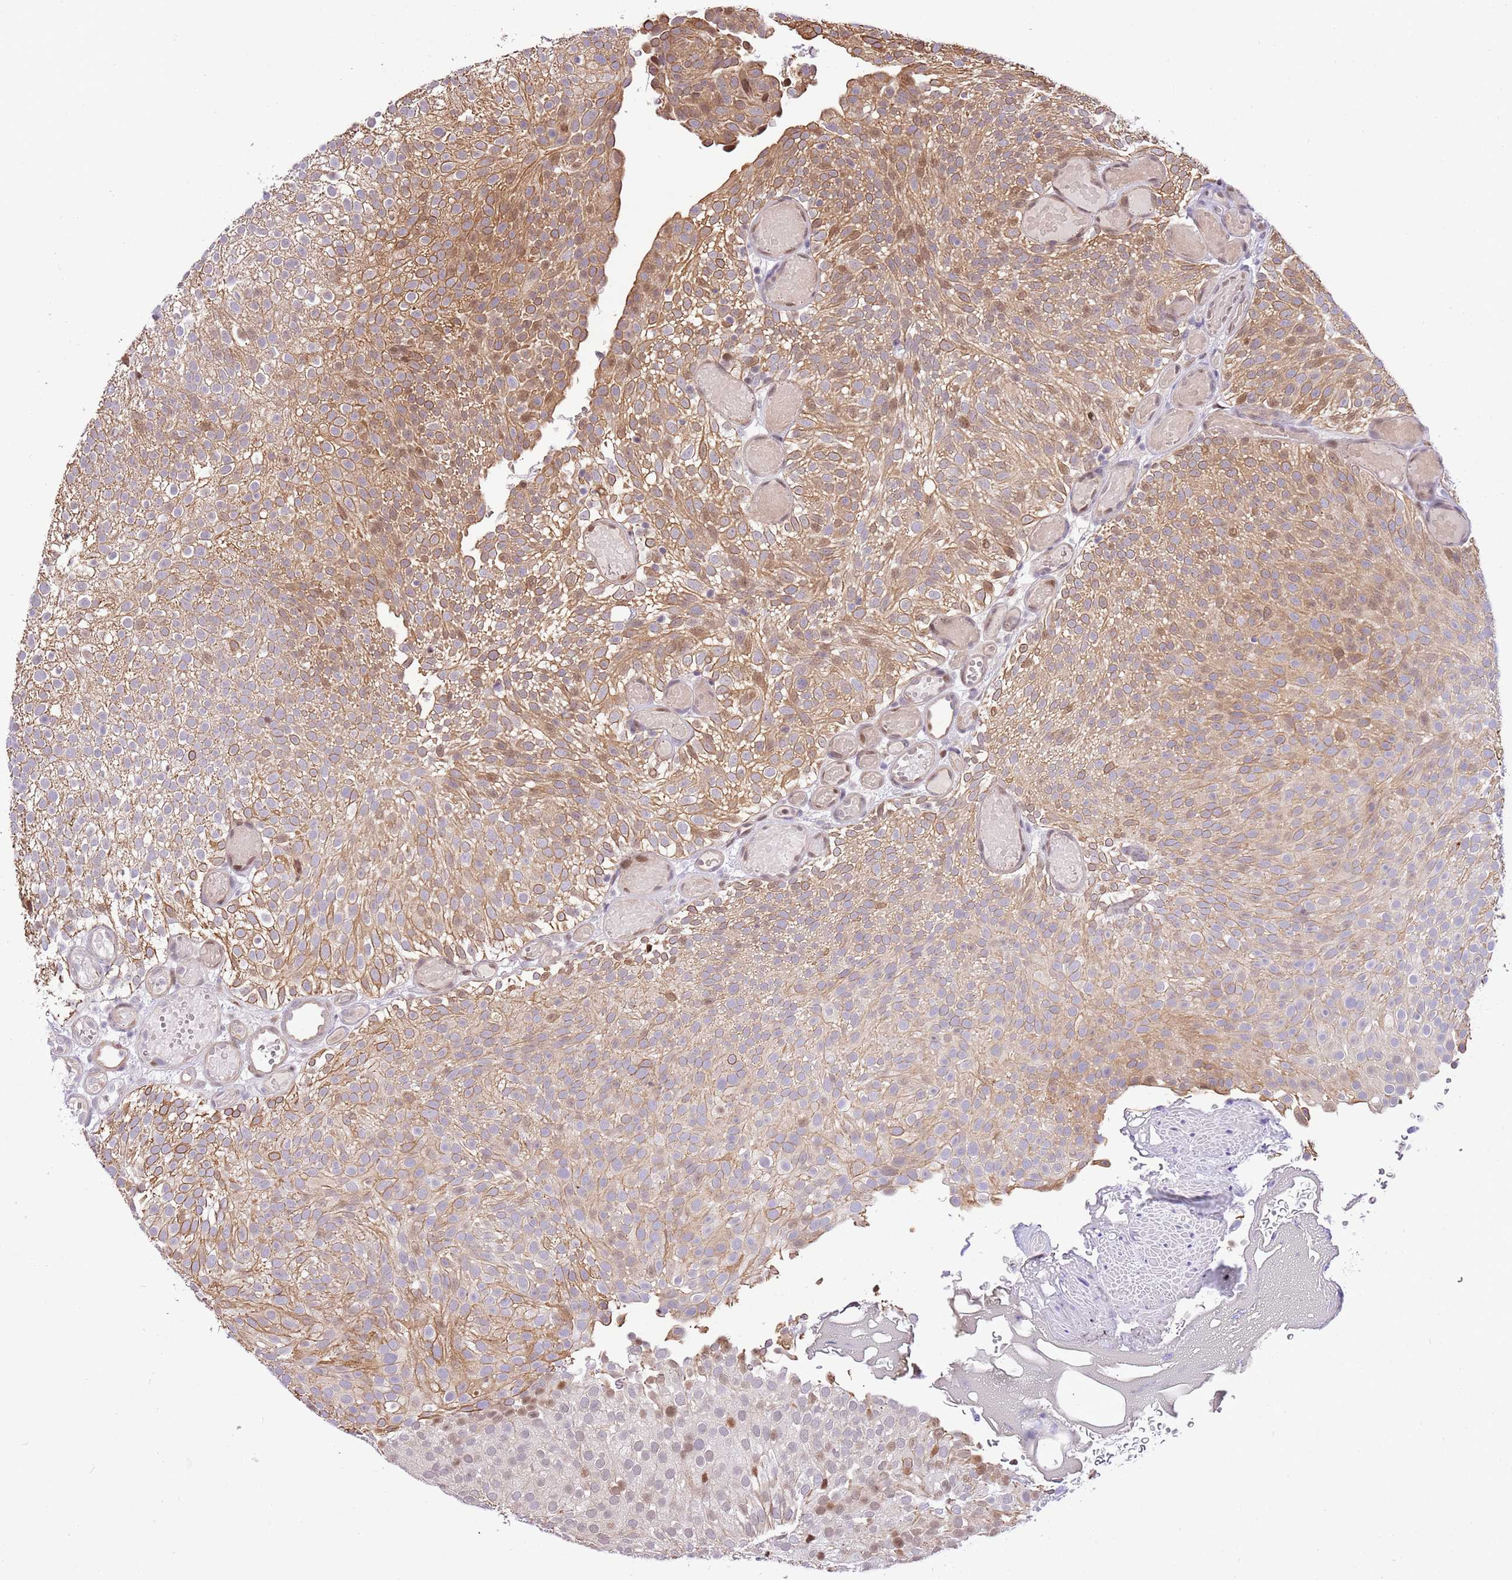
{"staining": {"intensity": "moderate", "quantity": ">75%", "location": "cytoplasmic/membranous,nuclear"}, "tissue": "urothelial cancer", "cell_type": "Tumor cells", "image_type": "cancer", "snomed": [{"axis": "morphology", "description": "Urothelial carcinoma, Low grade"}, {"axis": "topography", "description": "Urinary bladder"}], "caption": "There is medium levels of moderate cytoplasmic/membranous and nuclear positivity in tumor cells of low-grade urothelial carcinoma, as demonstrated by immunohistochemical staining (brown color).", "gene": "RFK", "patient": {"sex": "male", "age": 78}}